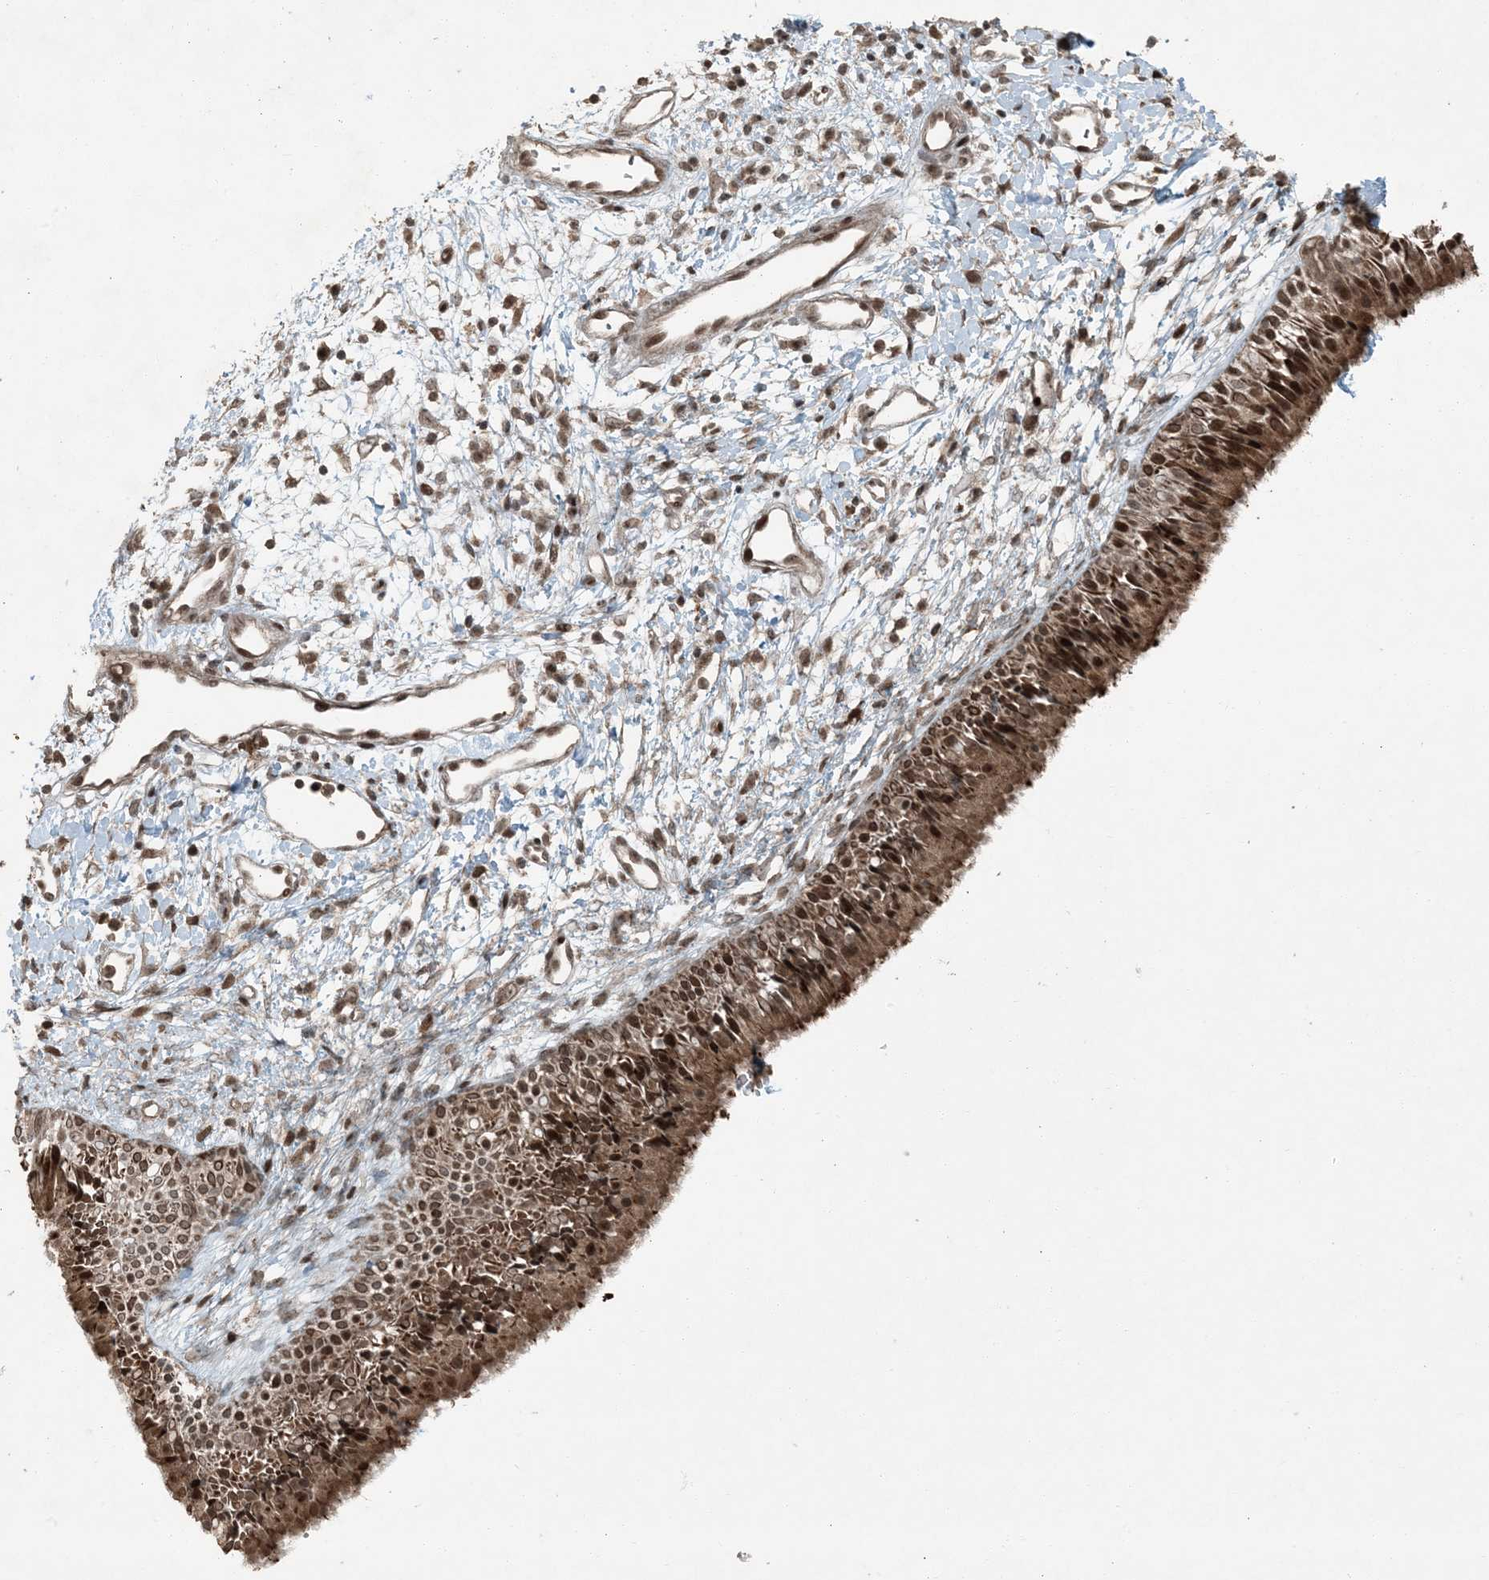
{"staining": {"intensity": "strong", "quantity": ">75%", "location": "cytoplasmic/membranous,nuclear"}, "tissue": "nasopharynx", "cell_type": "Respiratory epithelial cells", "image_type": "normal", "snomed": [{"axis": "morphology", "description": "Normal tissue, NOS"}, {"axis": "topography", "description": "Nasopharynx"}], "caption": "This is an image of IHC staining of normal nasopharynx, which shows strong staining in the cytoplasmic/membranous,nuclear of respiratory epithelial cells.", "gene": "TRAPPC12", "patient": {"sex": "male", "age": 22}}